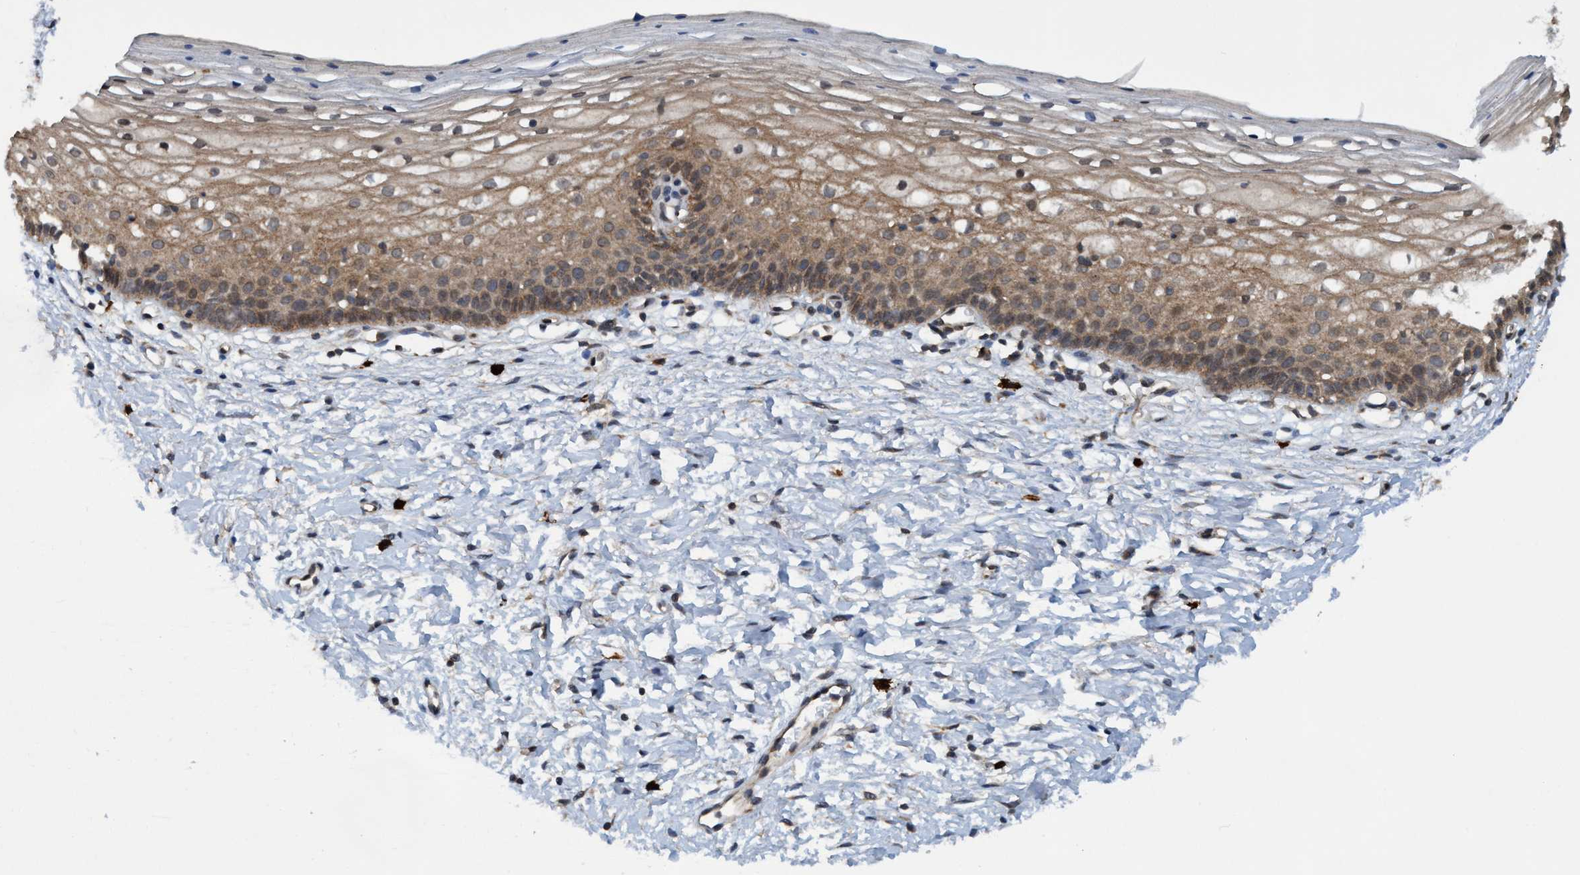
{"staining": {"intensity": "negative", "quantity": "none", "location": "none"}, "tissue": "cervix", "cell_type": "Glandular cells", "image_type": "normal", "snomed": [{"axis": "morphology", "description": "Normal tissue, NOS"}, {"axis": "topography", "description": "Cervix"}], "caption": "Unremarkable cervix was stained to show a protein in brown. There is no significant positivity in glandular cells. Nuclei are stained in blue.", "gene": "TRIM65", "patient": {"sex": "female", "age": 72}}